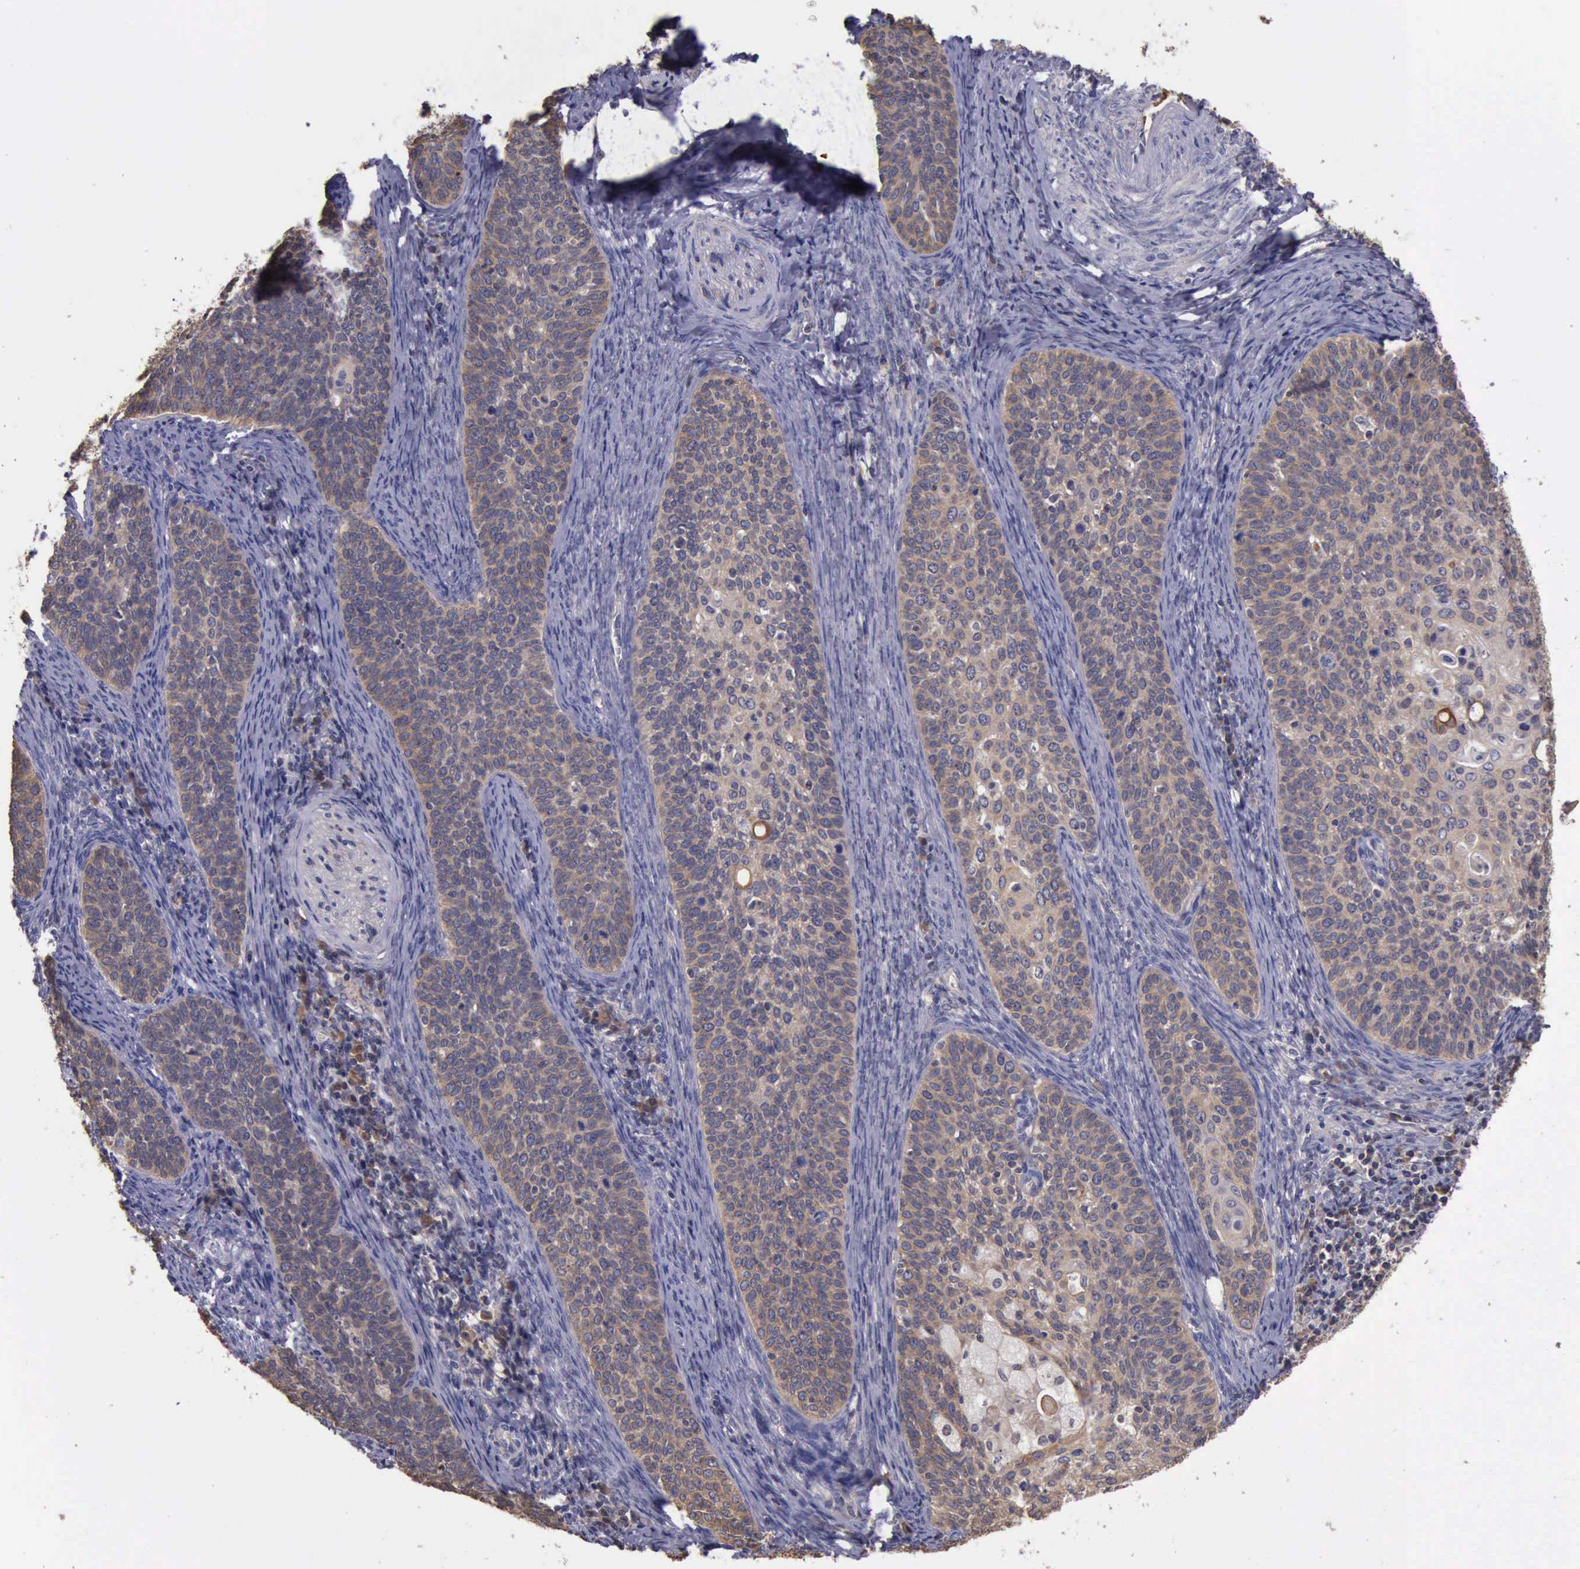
{"staining": {"intensity": "negative", "quantity": "none", "location": "none"}, "tissue": "cervical cancer", "cell_type": "Tumor cells", "image_type": "cancer", "snomed": [{"axis": "morphology", "description": "Squamous cell carcinoma, NOS"}, {"axis": "topography", "description": "Cervix"}], "caption": "Protein analysis of cervical cancer shows no significant expression in tumor cells.", "gene": "RAB39B", "patient": {"sex": "female", "age": 33}}